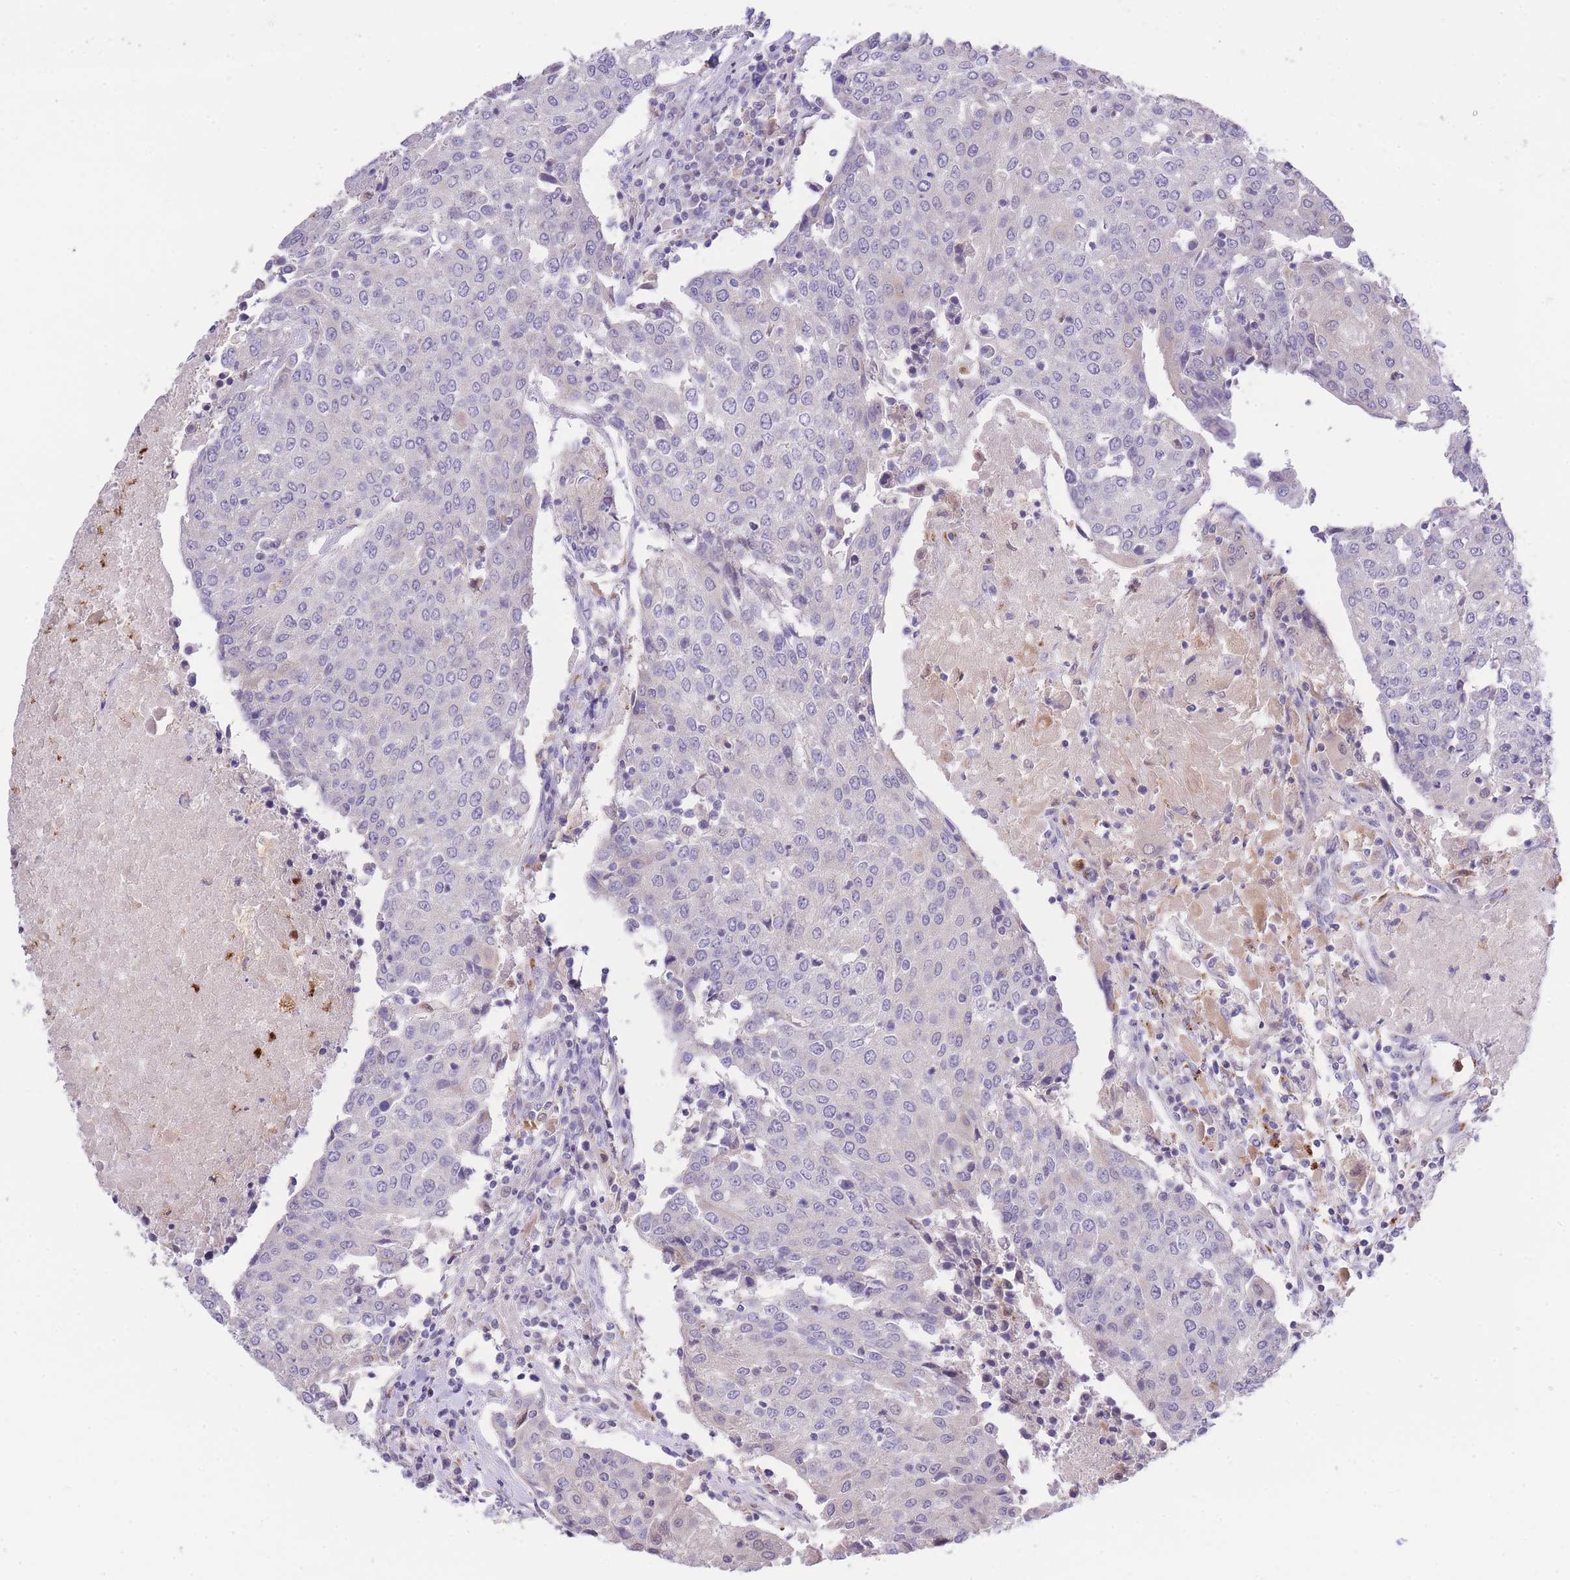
{"staining": {"intensity": "negative", "quantity": "none", "location": "none"}, "tissue": "urothelial cancer", "cell_type": "Tumor cells", "image_type": "cancer", "snomed": [{"axis": "morphology", "description": "Urothelial carcinoma, High grade"}, {"axis": "topography", "description": "Urinary bladder"}], "caption": "The histopathology image demonstrates no significant staining in tumor cells of urothelial cancer.", "gene": "CENPM", "patient": {"sex": "female", "age": 85}}